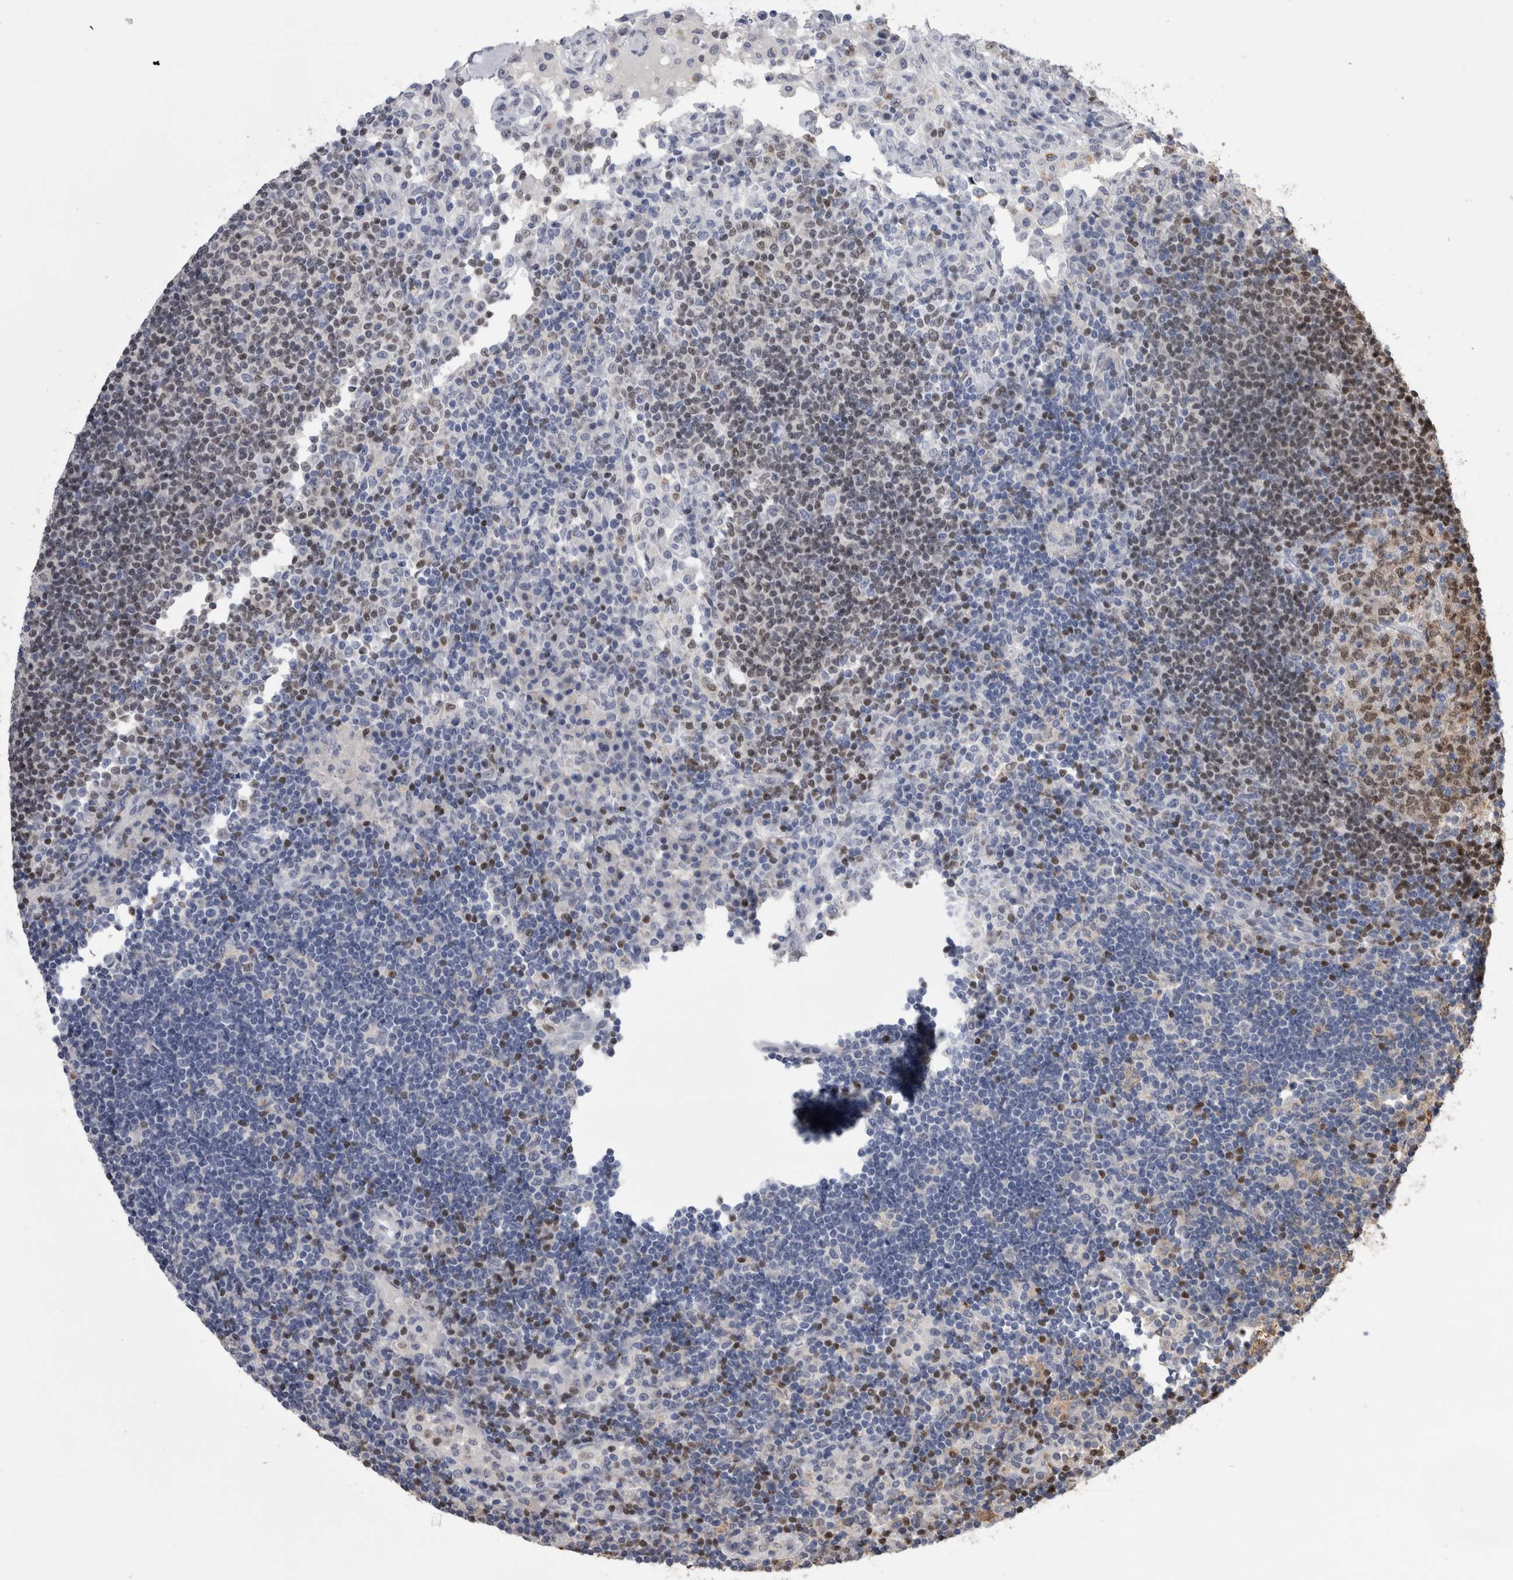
{"staining": {"intensity": "moderate", "quantity": "25%-75%", "location": "nuclear"}, "tissue": "lymph node", "cell_type": "Germinal center cells", "image_type": "normal", "snomed": [{"axis": "morphology", "description": "Normal tissue, NOS"}, {"axis": "topography", "description": "Lymph node"}], "caption": "Moderate nuclear positivity is present in approximately 25%-75% of germinal center cells in benign lymph node.", "gene": "PAX5", "patient": {"sex": "female", "age": 53}}